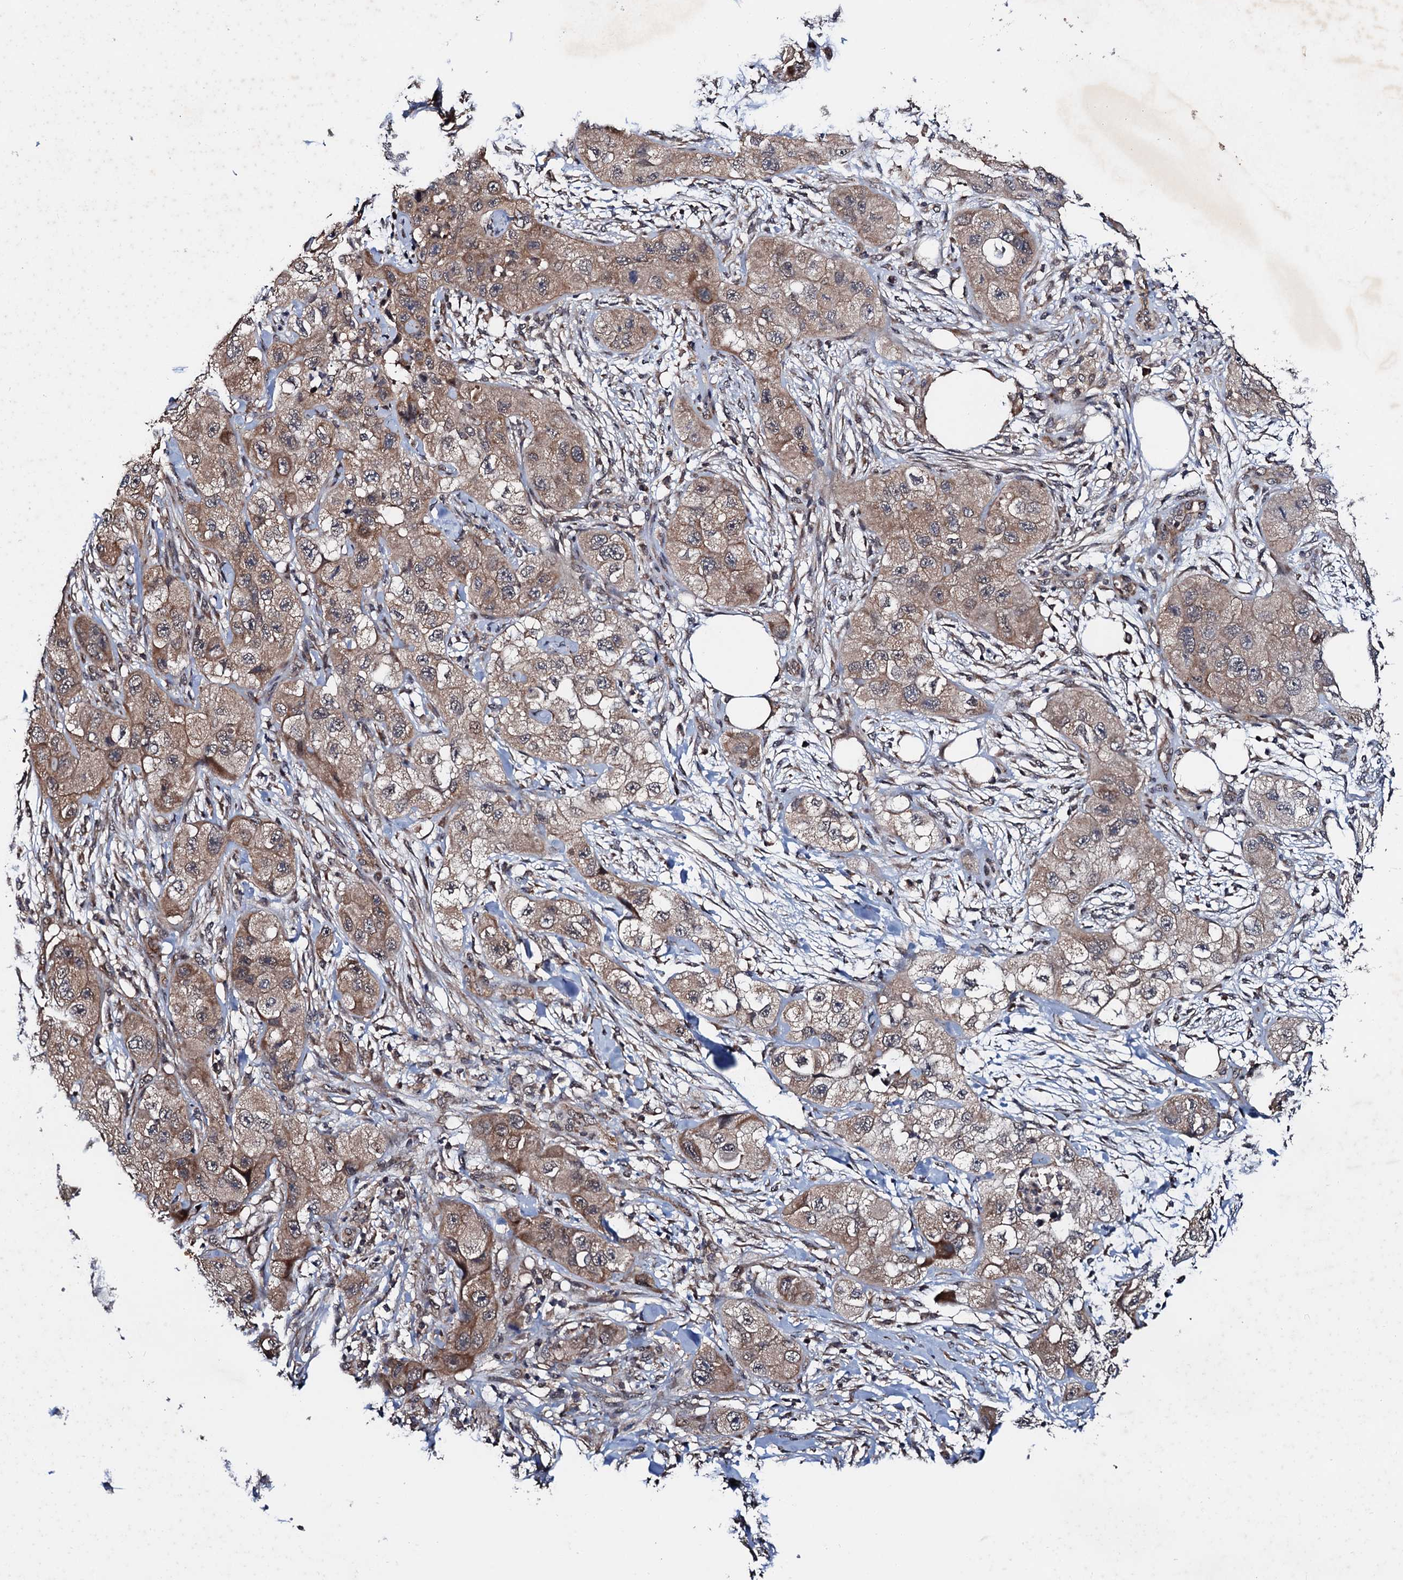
{"staining": {"intensity": "moderate", "quantity": ">75%", "location": "cytoplasmic/membranous,nuclear"}, "tissue": "skin cancer", "cell_type": "Tumor cells", "image_type": "cancer", "snomed": [{"axis": "morphology", "description": "Squamous cell carcinoma, NOS"}, {"axis": "topography", "description": "Skin"}, {"axis": "topography", "description": "Subcutis"}], "caption": "The histopathology image displays staining of skin squamous cell carcinoma, revealing moderate cytoplasmic/membranous and nuclear protein expression (brown color) within tumor cells. Nuclei are stained in blue.", "gene": "NAA16", "patient": {"sex": "male", "age": 73}}